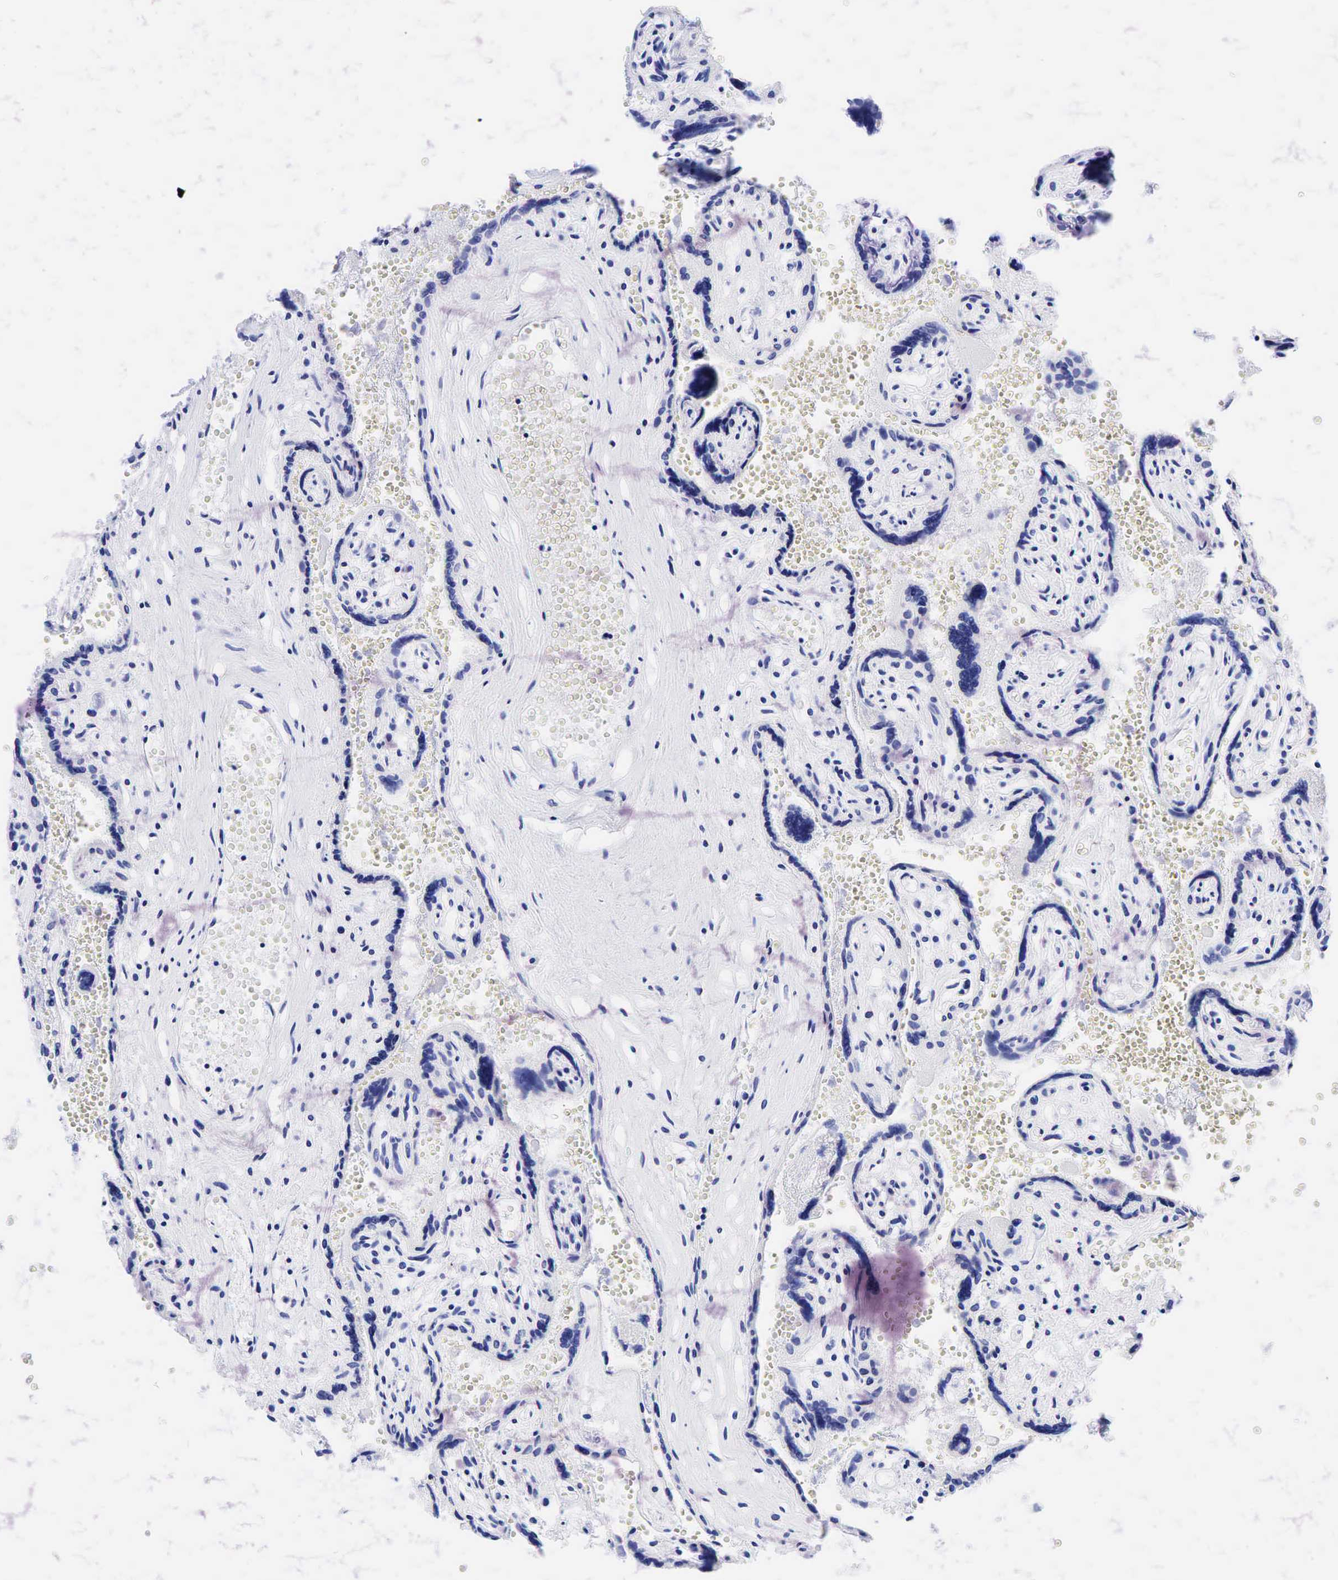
{"staining": {"intensity": "negative", "quantity": "none", "location": "none"}, "tissue": "placenta", "cell_type": "Decidual cells", "image_type": "normal", "snomed": [{"axis": "morphology", "description": "Normal tissue, NOS"}, {"axis": "topography", "description": "Placenta"}], "caption": "DAB (3,3'-diaminobenzidine) immunohistochemical staining of unremarkable human placenta demonstrates no significant staining in decidual cells. (DAB immunohistochemistry (IHC) with hematoxylin counter stain).", "gene": "ESR1", "patient": {"sex": "female", "age": 40}}